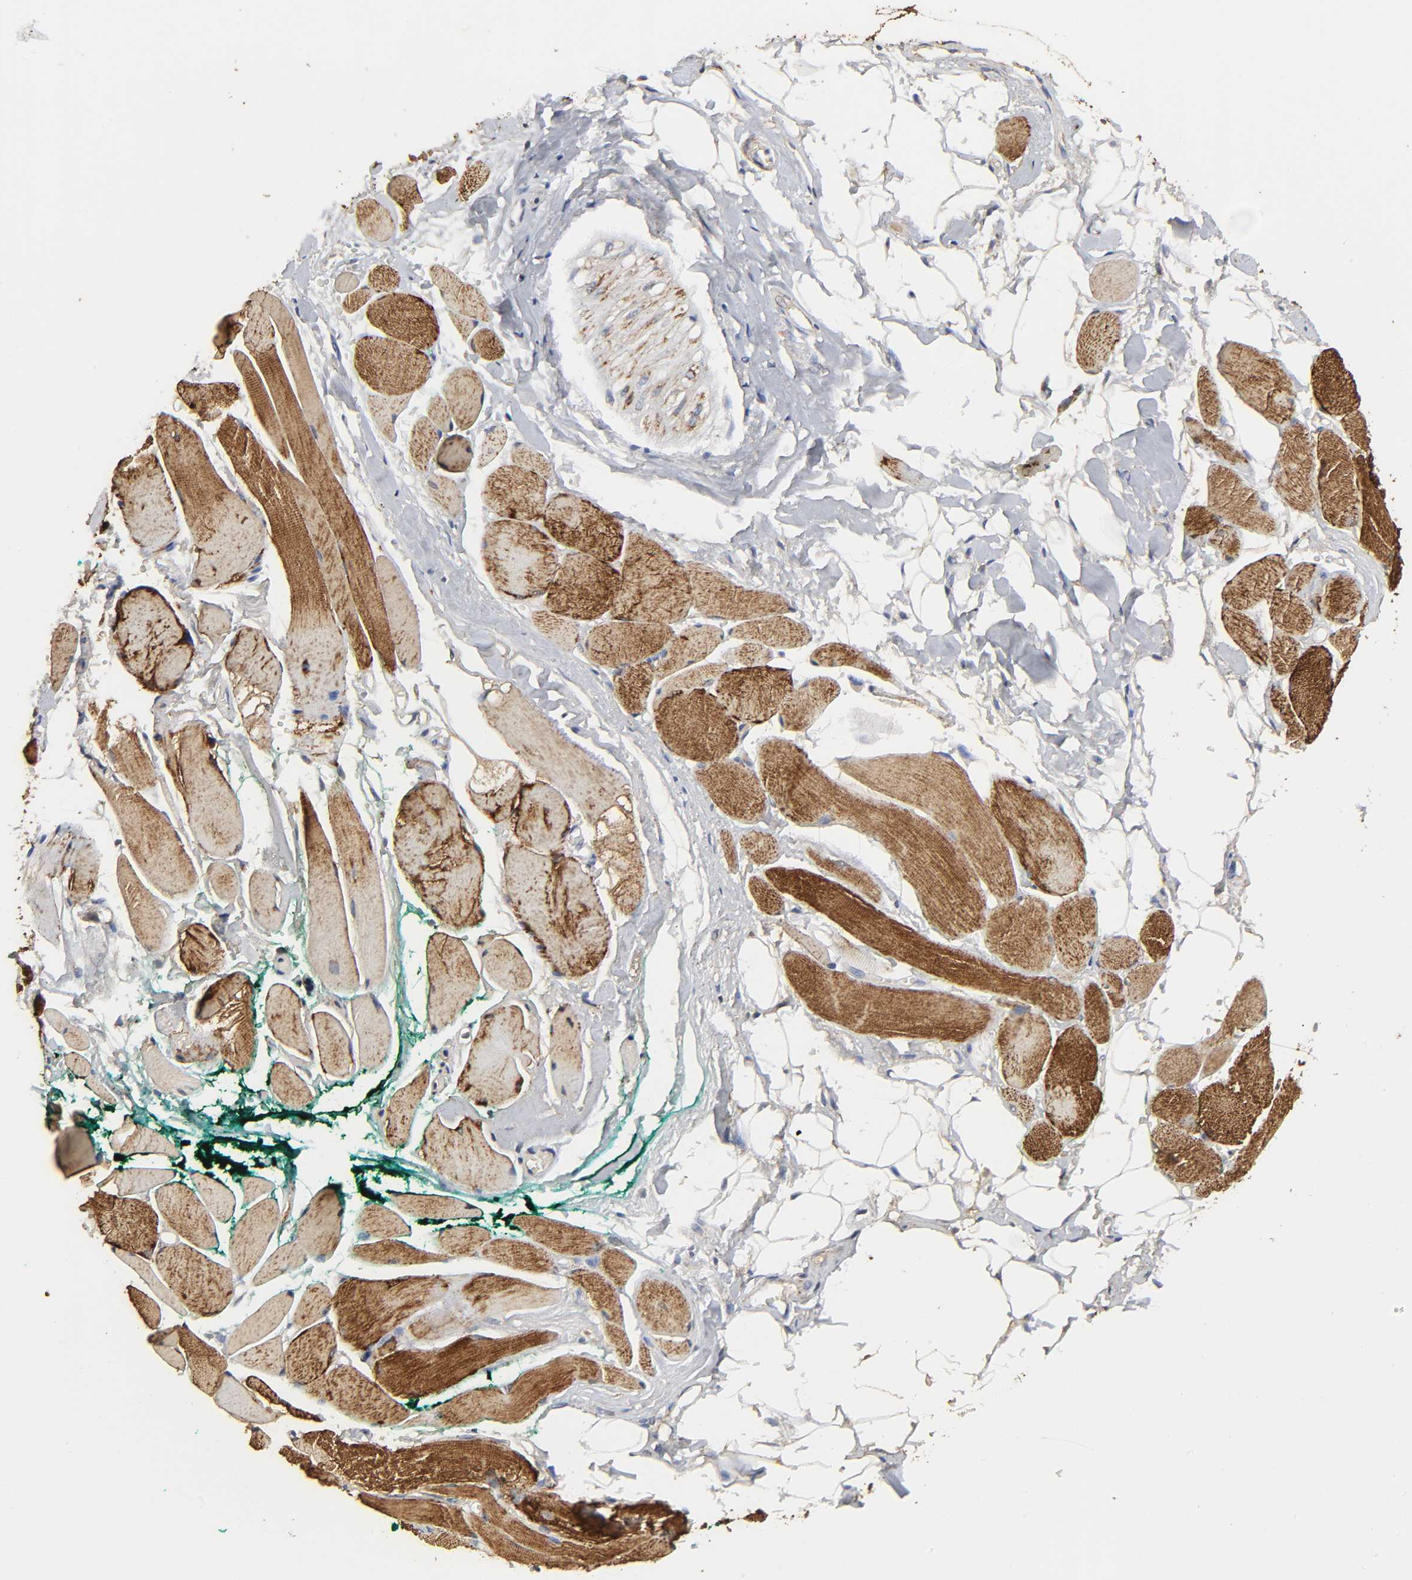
{"staining": {"intensity": "moderate", "quantity": ">75%", "location": "cytoplasmic/membranous"}, "tissue": "skeletal muscle", "cell_type": "Myocytes", "image_type": "normal", "snomed": [{"axis": "morphology", "description": "Normal tissue, NOS"}, {"axis": "topography", "description": "Skeletal muscle"}, {"axis": "topography", "description": "Peripheral nerve tissue"}], "caption": "Skeletal muscle stained with DAB immunohistochemistry (IHC) displays medium levels of moderate cytoplasmic/membranous staining in about >75% of myocytes.", "gene": "COX6B1", "patient": {"sex": "female", "age": 84}}